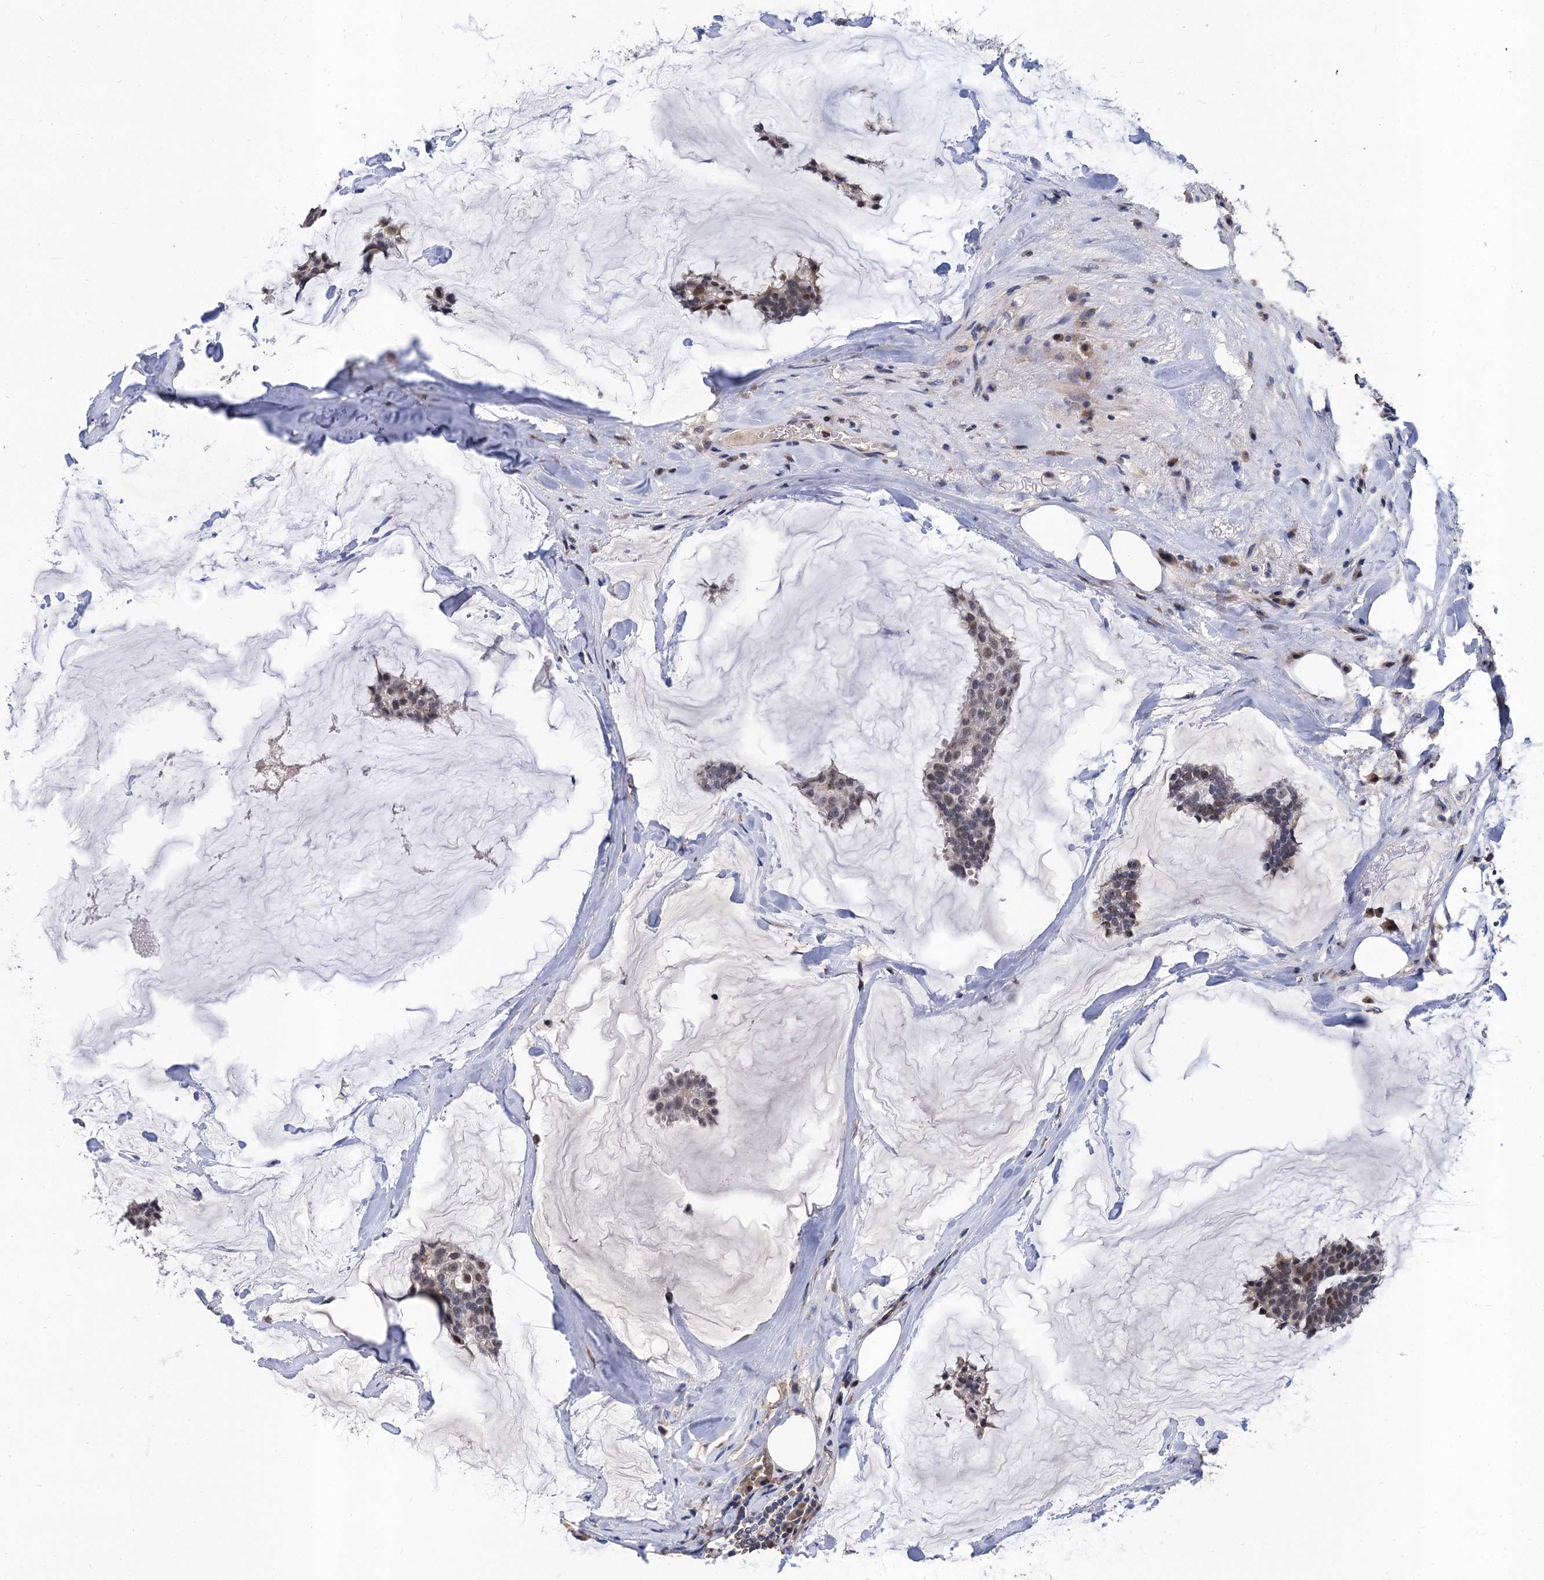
{"staining": {"intensity": "moderate", "quantity": "25%-75%", "location": "nuclear"}, "tissue": "breast cancer", "cell_type": "Tumor cells", "image_type": "cancer", "snomed": [{"axis": "morphology", "description": "Duct carcinoma"}, {"axis": "topography", "description": "Breast"}], "caption": "Brown immunohistochemical staining in breast cancer (invasive ductal carcinoma) demonstrates moderate nuclear positivity in about 25%-75% of tumor cells.", "gene": "TSEN34", "patient": {"sex": "female", "age": 93}}